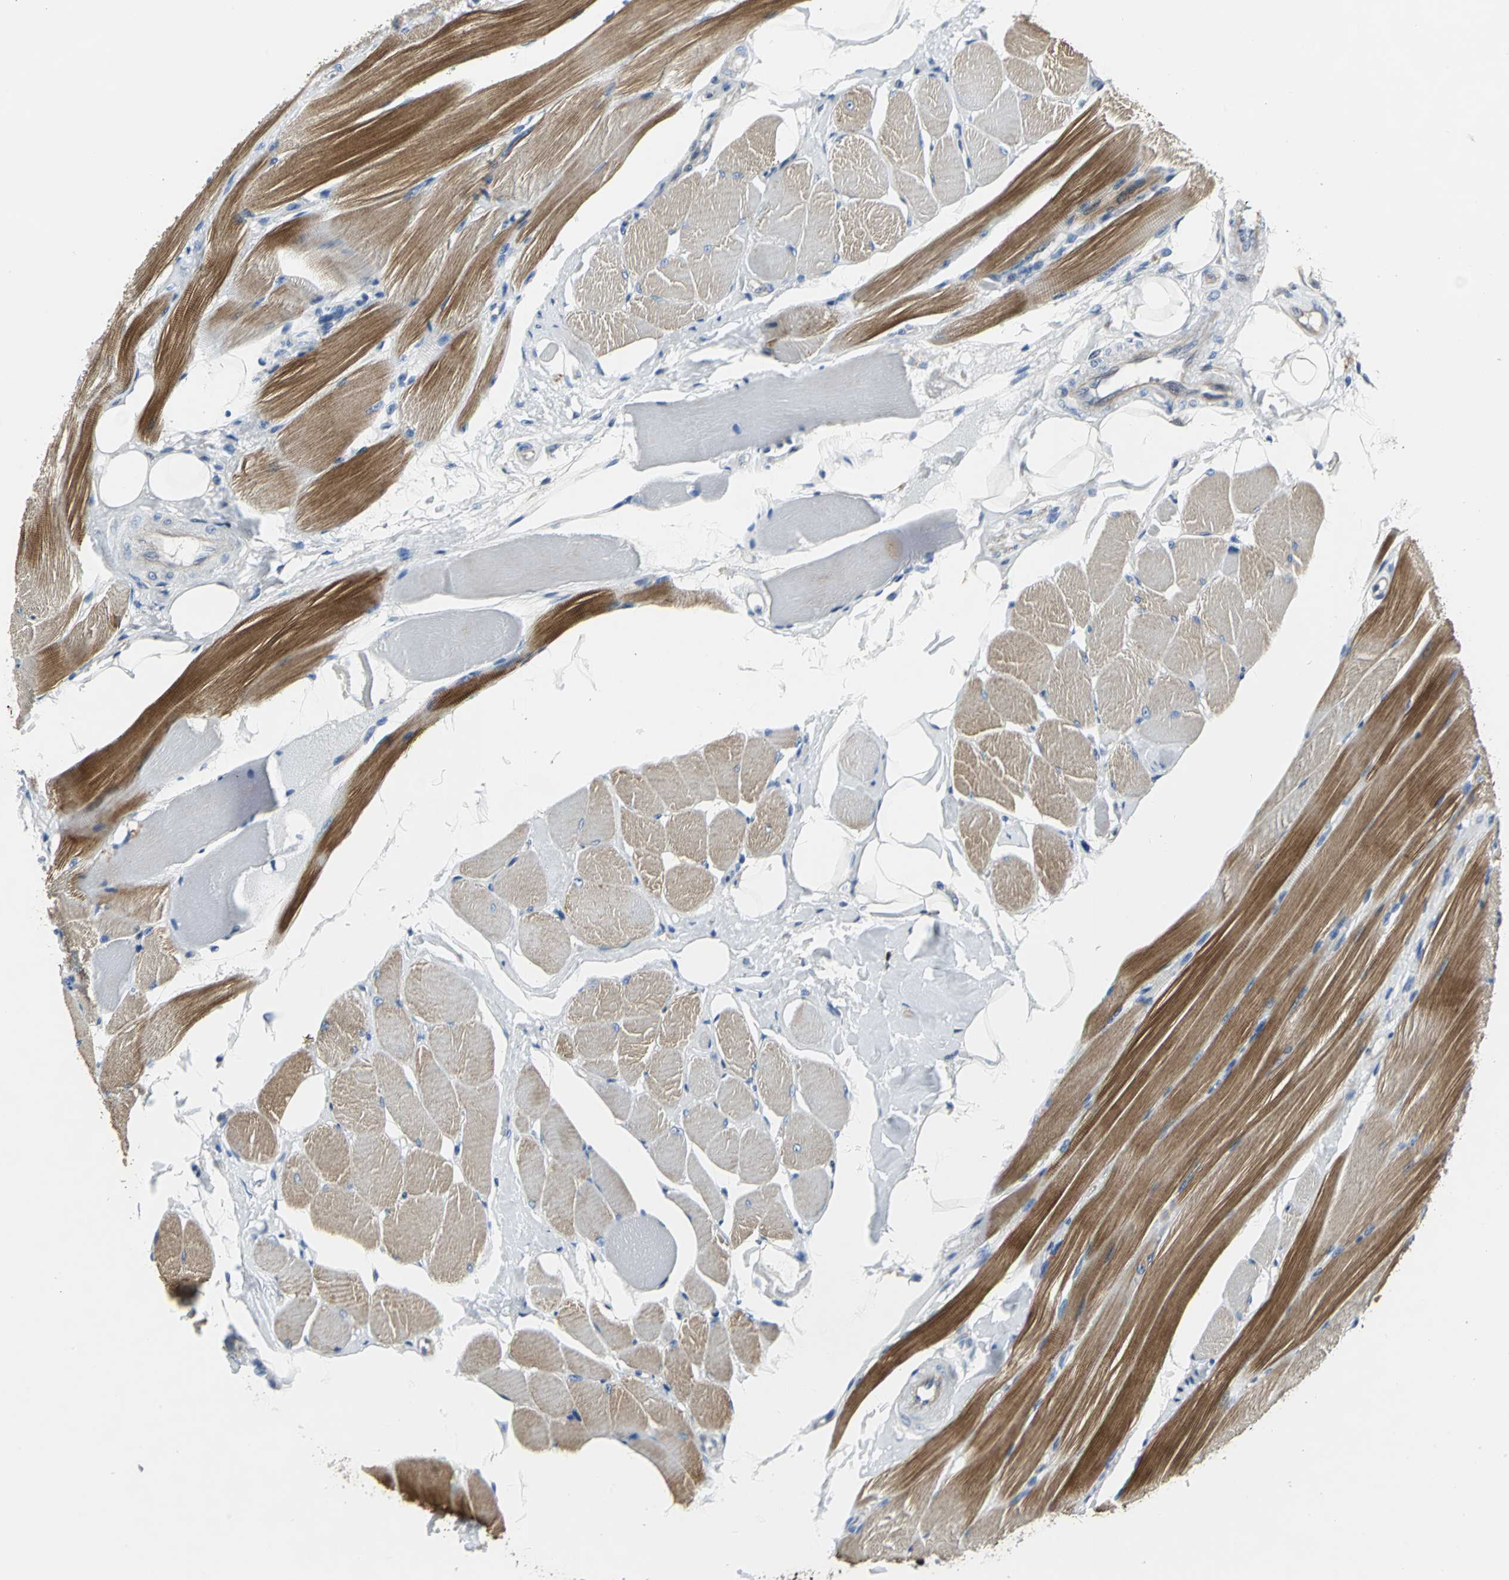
{"staining": {"intensity": "moderate", "quantity": "25%-75%", "location": "cytoplasmic/membranous"}, "tissue": "skeletal muscle", "cell_type": "Myocytes", "image_type": "normal", "snomed": [{"axis": "morphology", "description": "Normal tissue, NOS"}, {"axis": "topography", "description": "Skeletal muscle"}, {"axis": "topography", "description": "Peripheral nerve tissue"}], "caption": "A micrograph of human skeletal muscle stained for a protein displays moderate cytoplasmic/membranous brown staining in myocytes.", "gene": "ENSG00000285130", "patient": {"sex": "female", "age": 84}}